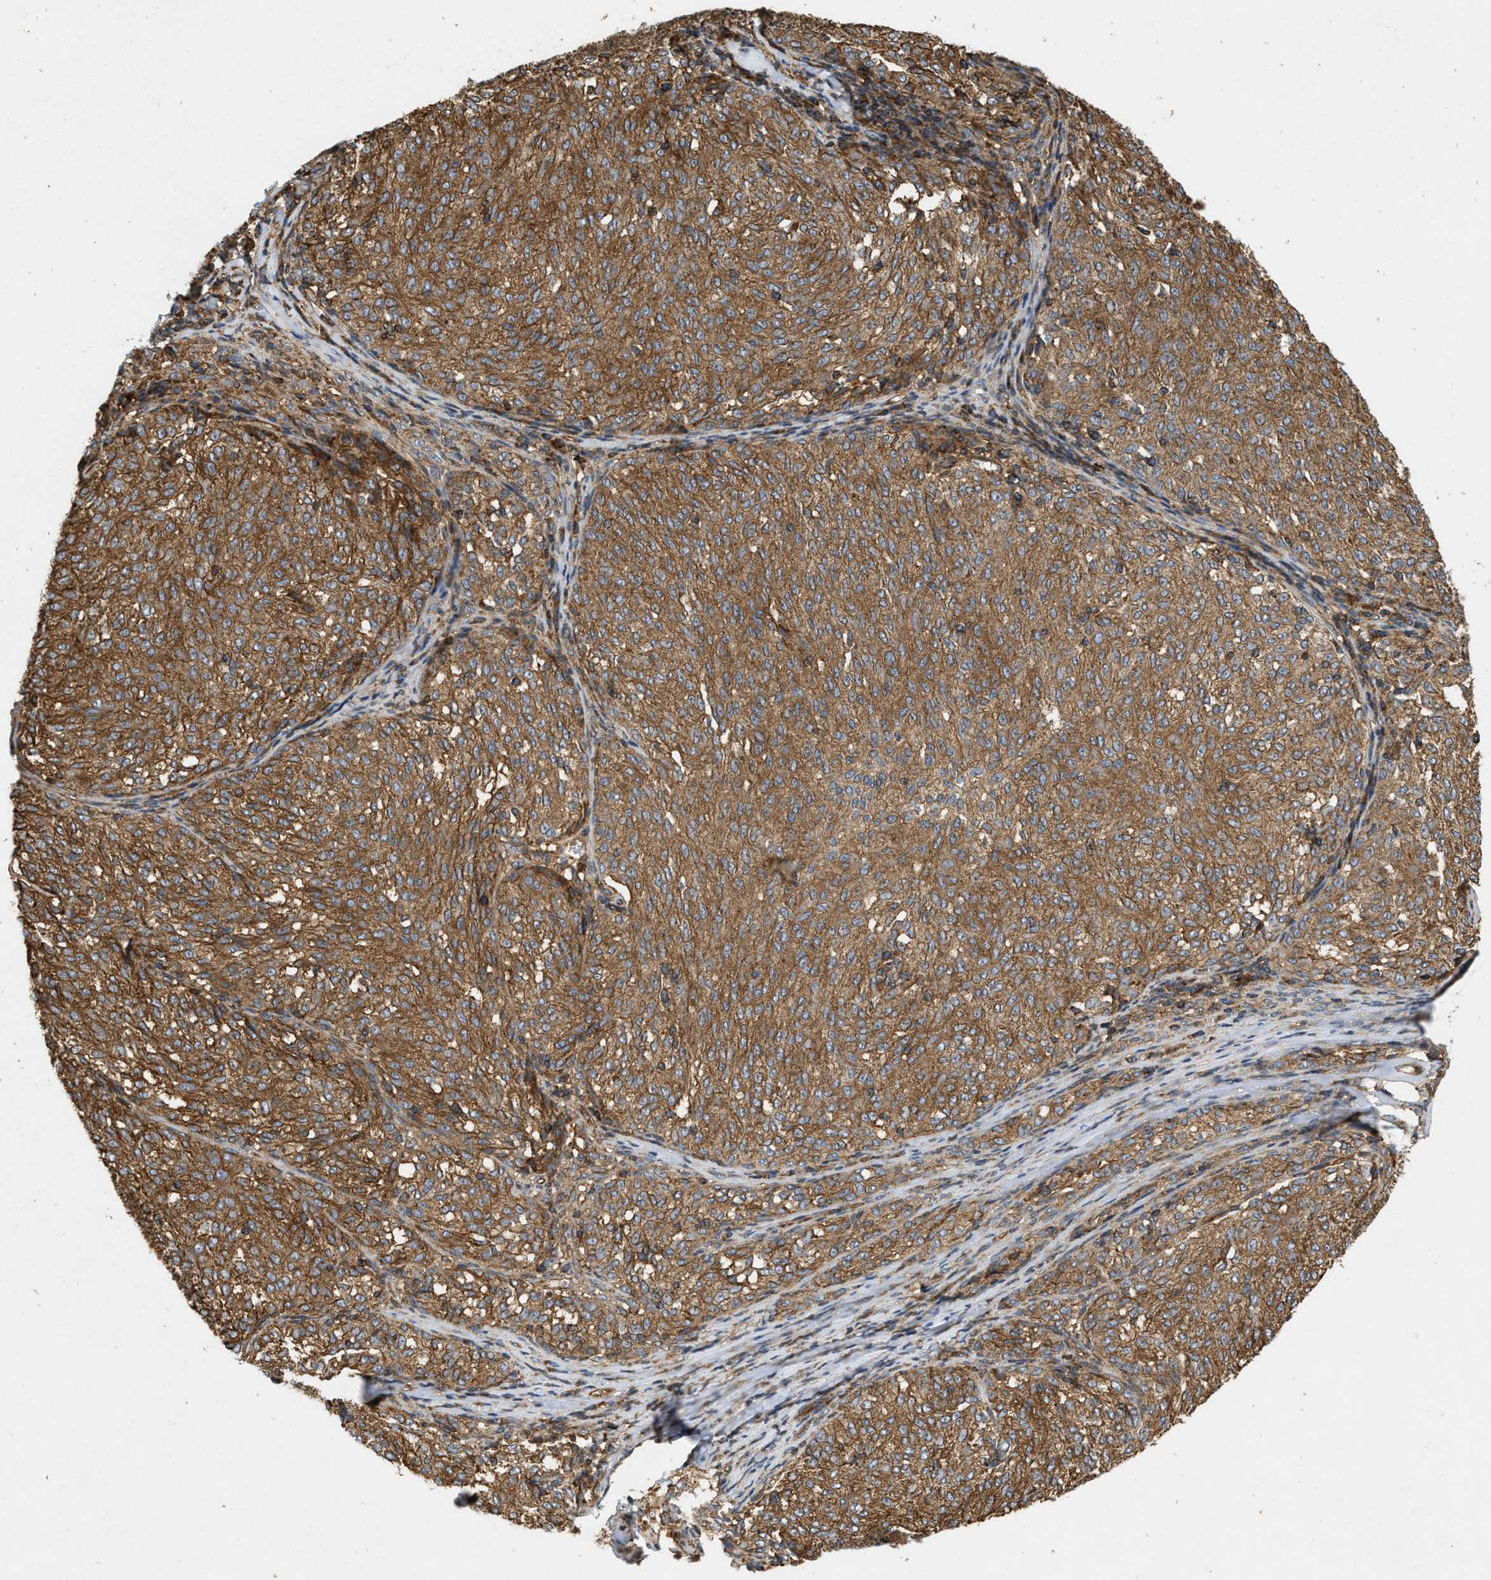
{"staining": {"intensity": "moderate", "quantity": ">75%", "location": "cytoplasmic/membranous"}, "tissue": "melanoma", "cell_type": "Tumor cells", "image_type": "cancer", "snomed": [{"axis": "morphology", "description": "Malignant melanoma, NOS"}, {"axis": "topography", "description": "Skin"}], "caption": "Malignant melanoma tissue shows moderate cytoplasmic/membranous expression in about >75% of tumor cells, visualized by immunohistochemistry. (Stains: DAB in brown, nuclei in blue, Microscopy: brightfield microscopy at high magnification).", "gene": "GNB4", "patient": {"sex": "female", "age": 72}}